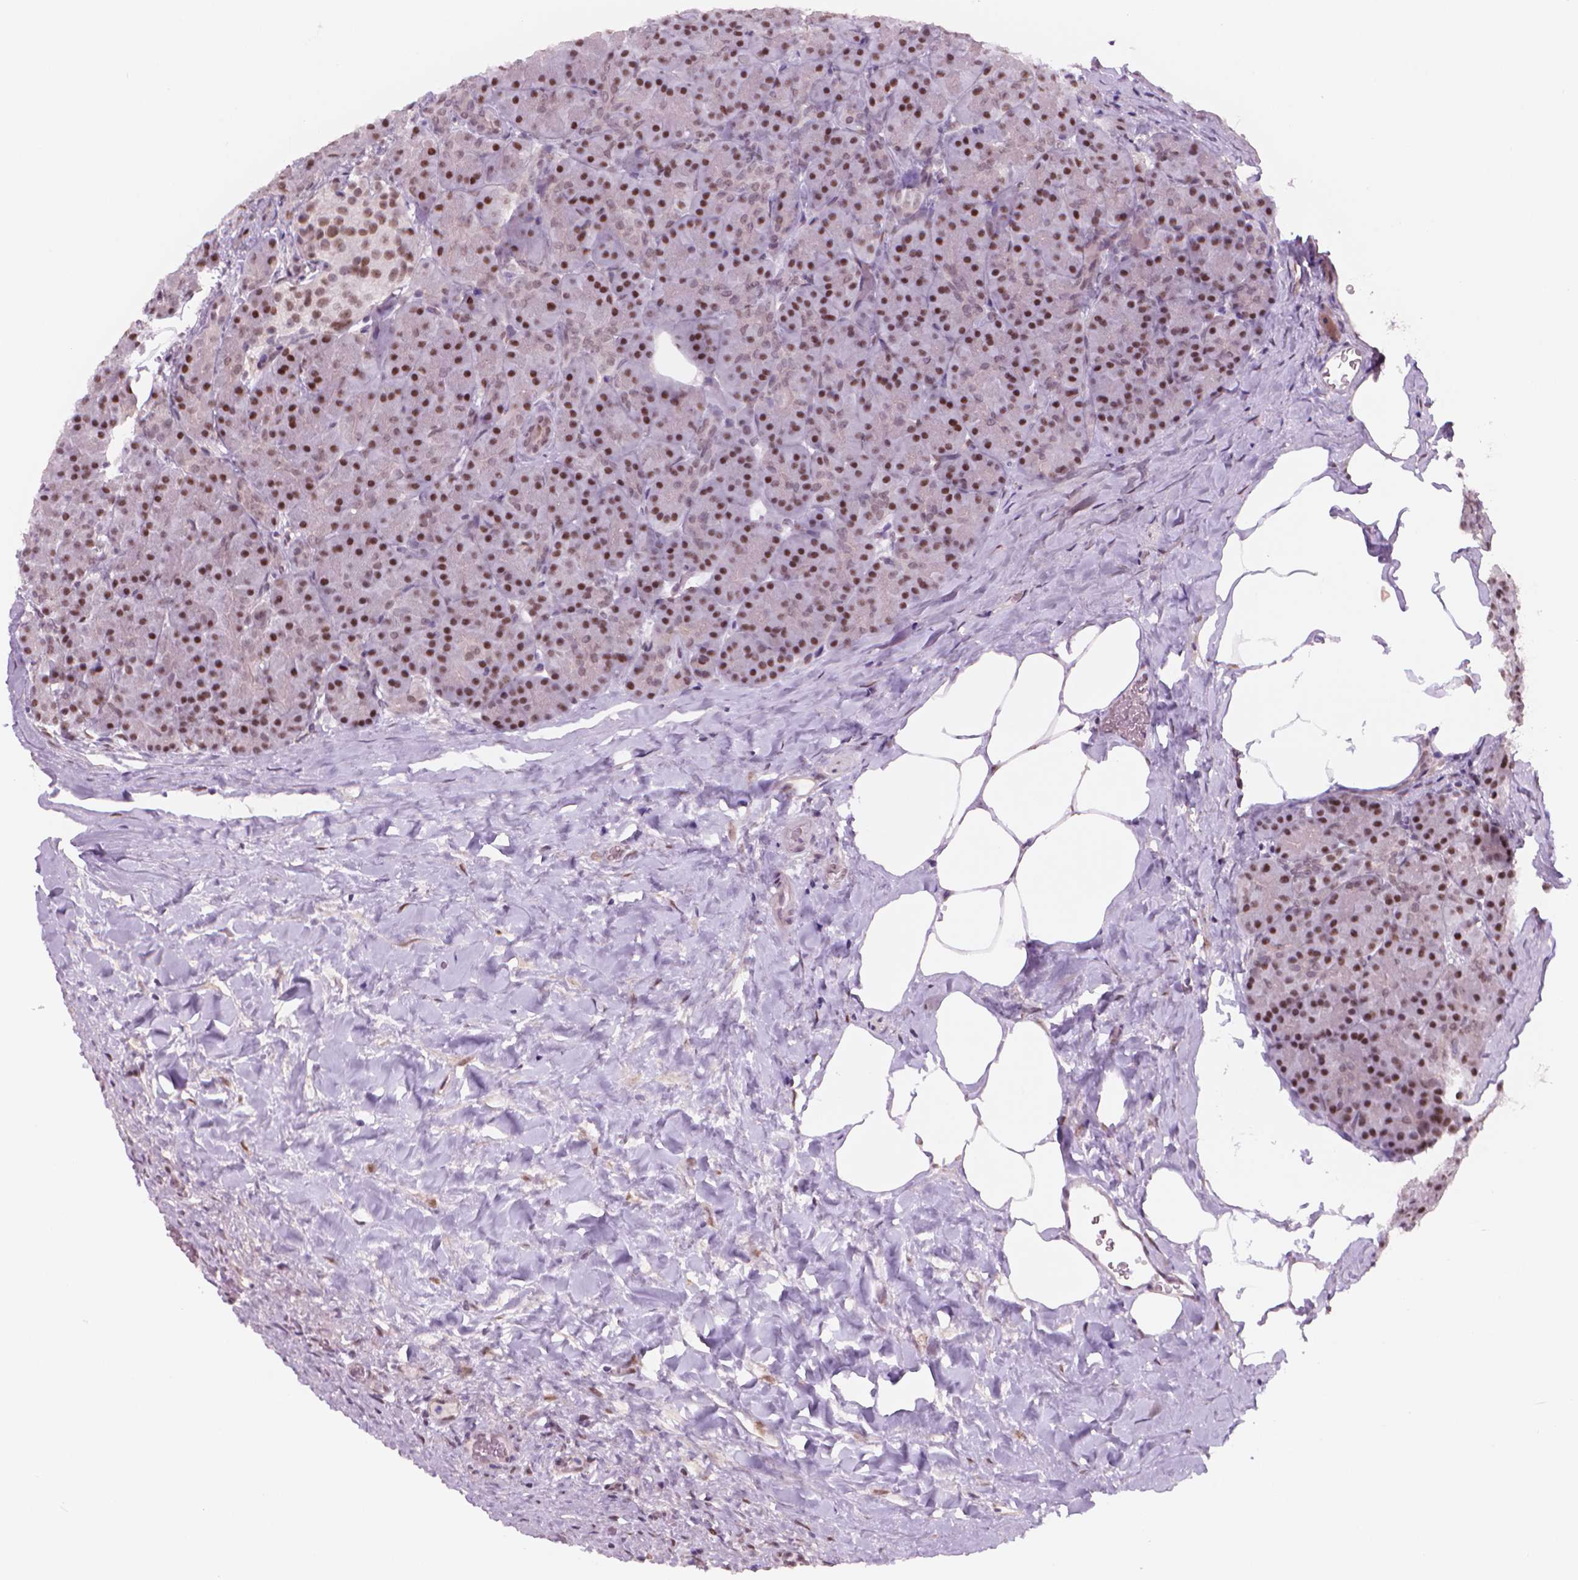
{"staining": {"intensity": "strong", "quantity": ">75%", "location": "nuclear"}, "tissue": "pancreas", "cell_type": "Exocrine glandular cells", "image_type": "normal", "snomed": [{"axis": "morphology", "description": "Normal tissue, NOS"}, {"axis": "topography", "description": "Pancreas"}], "caption": "Human pancreas stained for a protein (brown) shows strong nuclear positive expression in about >75% of exocrine glandular cells.", "gene": "POLR3D", "patient": {"sex": "male", "age": 57}}